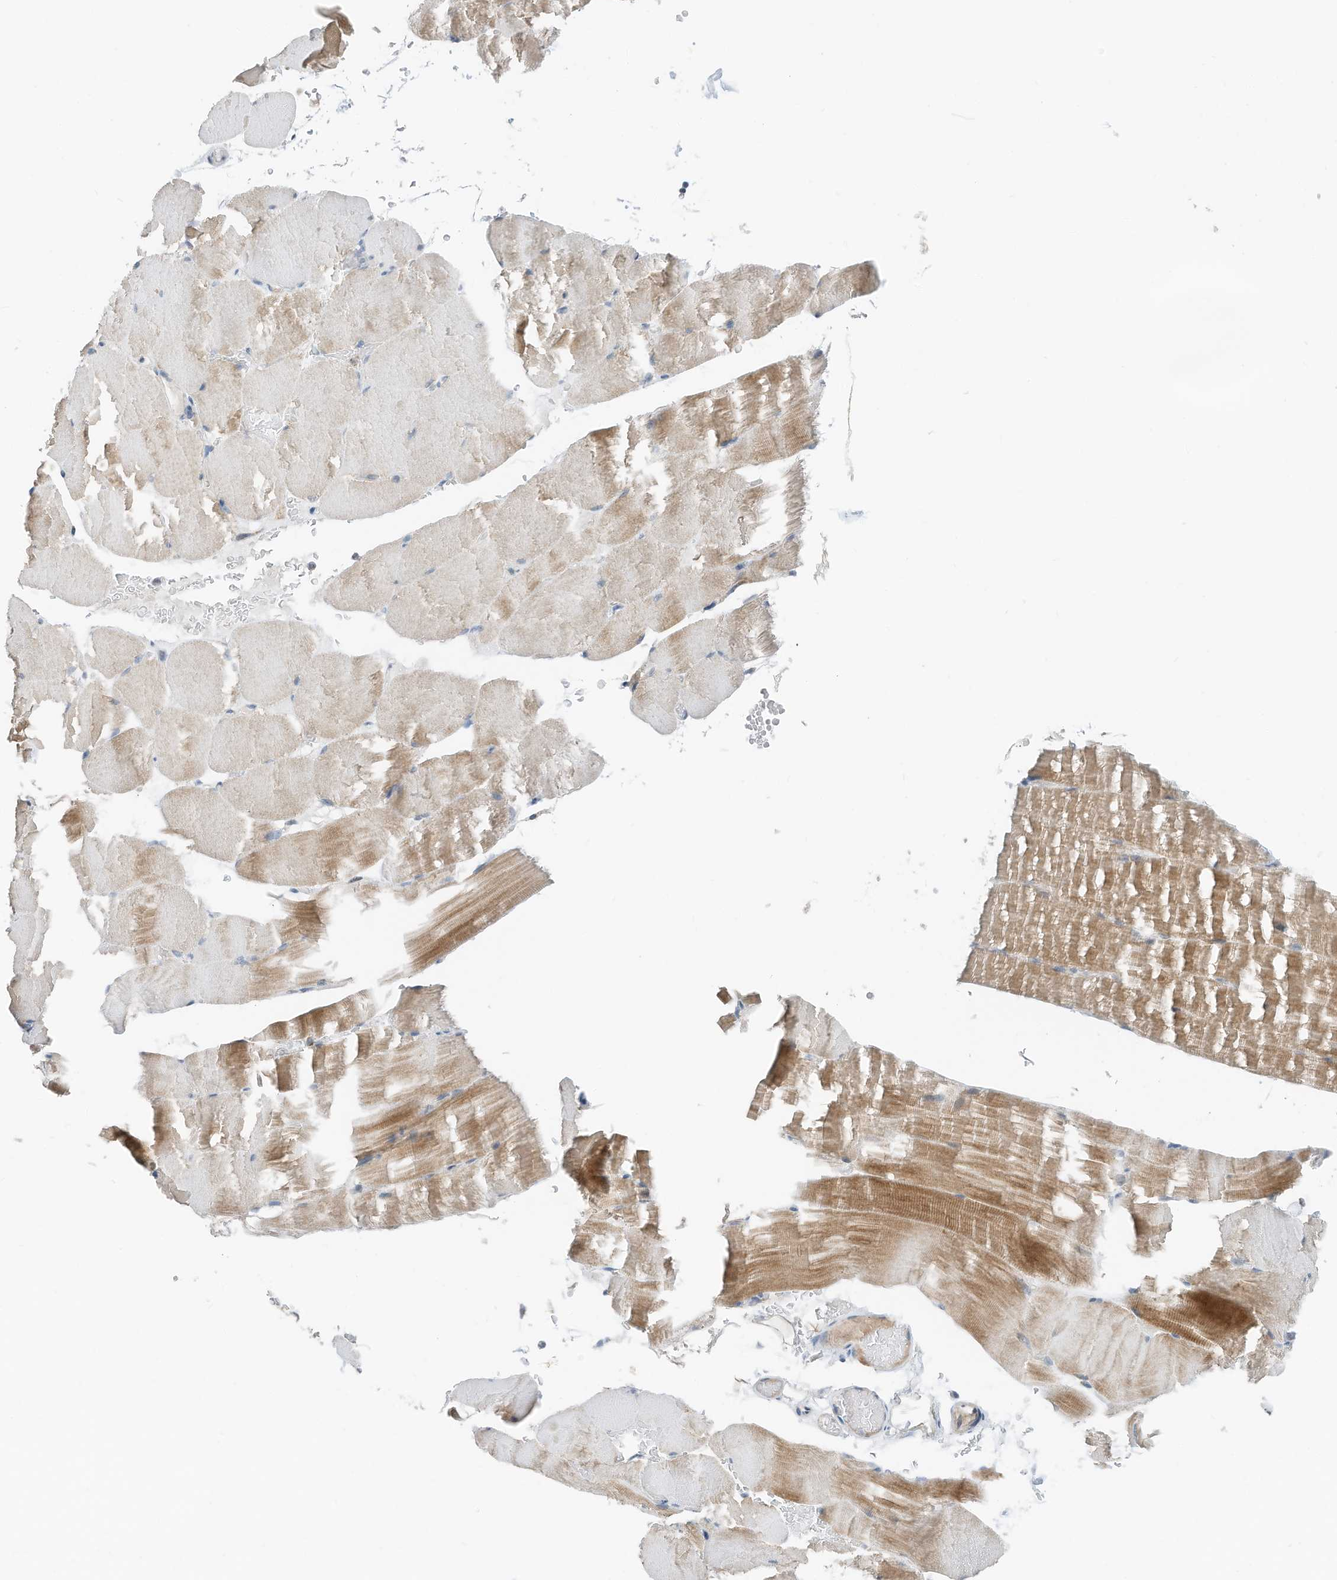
{"staining": {"intensity": "moderate", "quantity": "25%-75%", "location": "cytoplasmic/membranous"}, "tissue": "skeletal muscle", "cell_type": "Myocytes", "image_type": "normal", "snomed": [{"axis": "morphology", "description": "Normal tissue, NOS"}, {"axis": "topography", "description": "Skeletal muscle"}, {"axis": "topography", "description": "Parathyroid gland"}], "caption": "Immunohistochemistry (IHC) image of unremarkable skeletal muscle: human skeletal muscle stained using immunohistochemistry shows medium levels of moderate protein expression localized specifically in the cytoplasmic/membranous of myocytes, appearing as a cytoplasmic/membranous brown color.", "gene": "RMND1", "patient": {"sex": "female", "age": 37}}